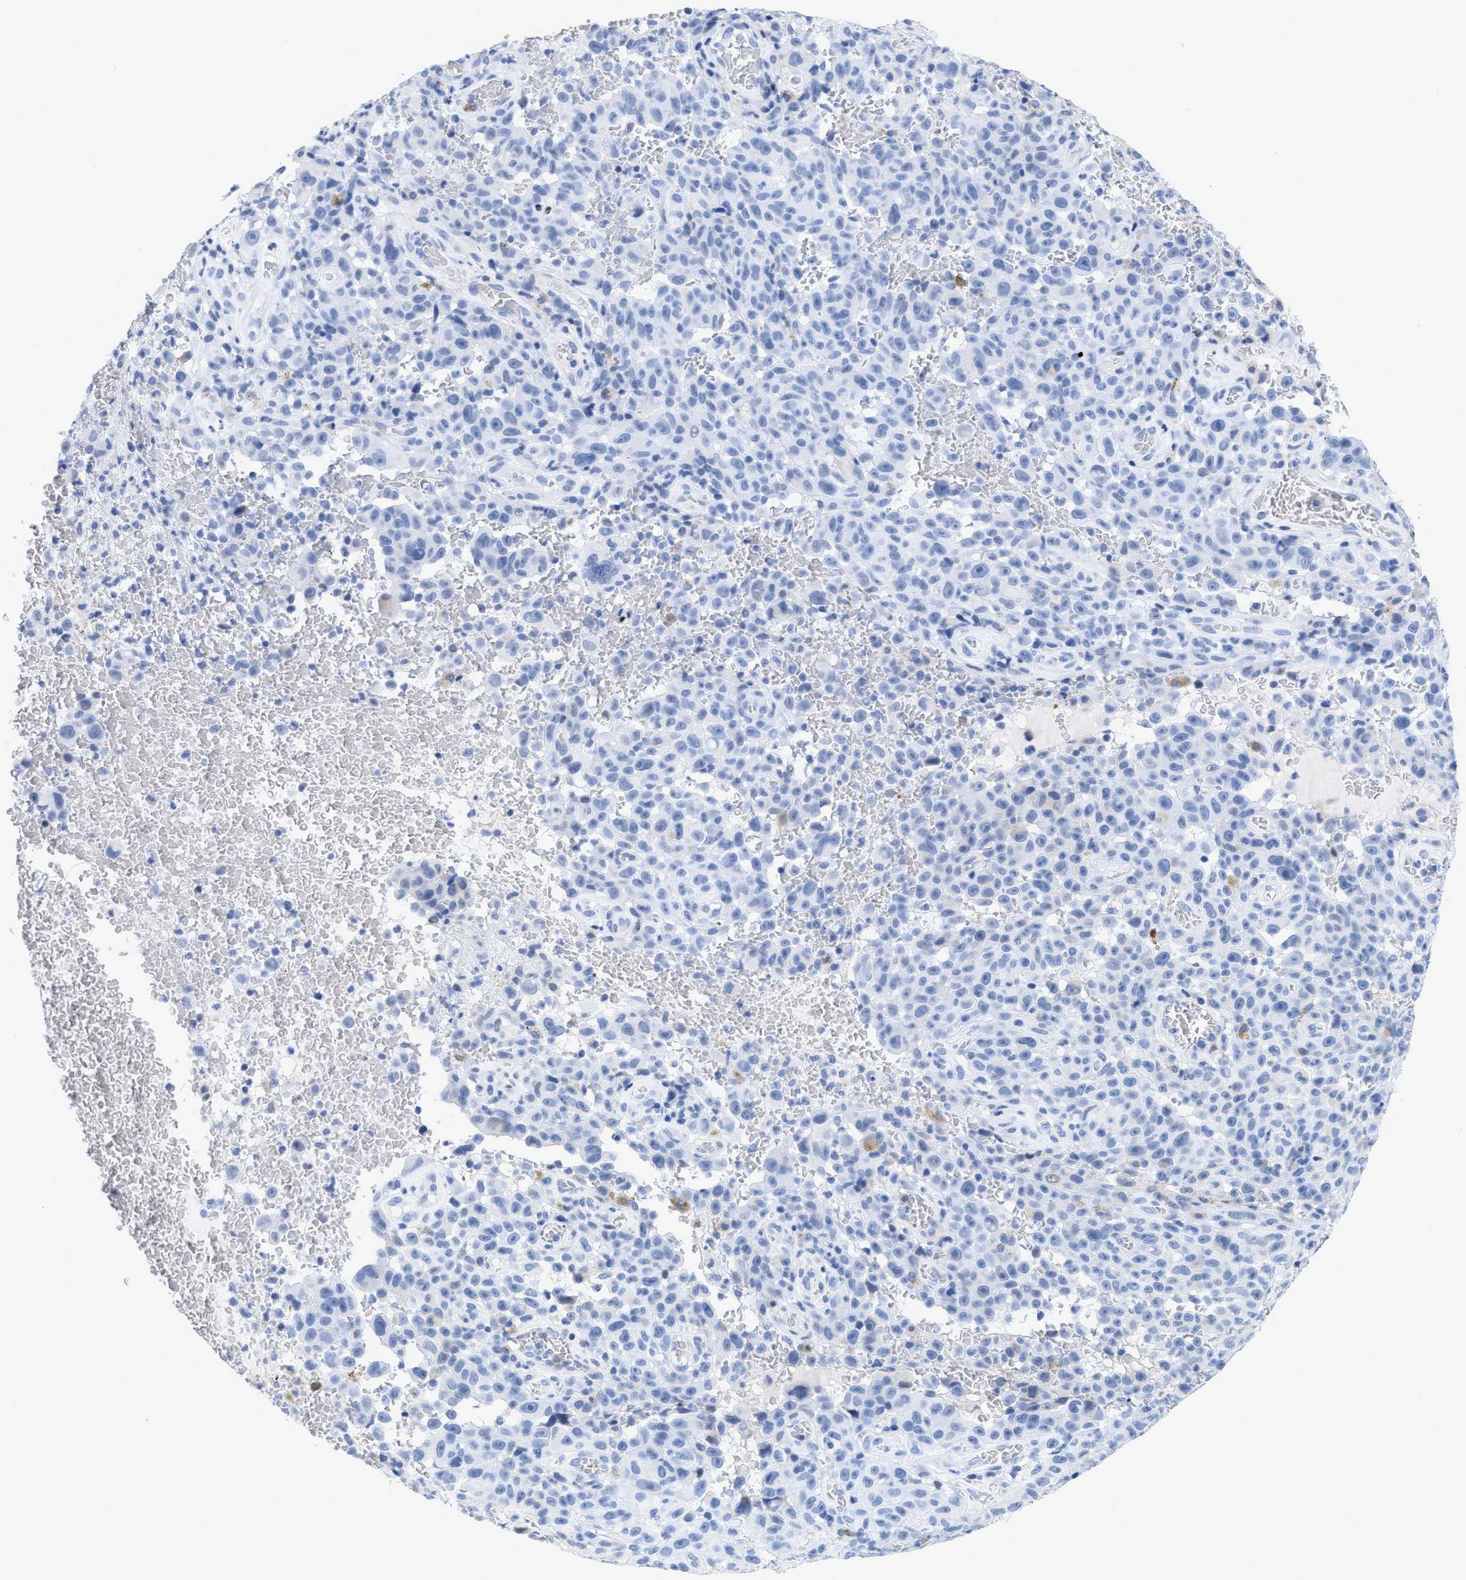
{"staining": {"intensity": "negative", "quantity": "none", "location": "none"}, "tissue": "melanoma", "cell_type": "Tumor cells", "image_type": "cancer", "snomed": [{"axis": "morphology", "description": "Malignant melanoma, NOS"}, {"axis": "topography", "description": "Skin"}], "caption": "Immunohistochemistry of malignant melanoma reveals no positivity in tumor cells. (Stains: DAB (3,3'-diaminobenzidine) immunohistochemistry (IHC) with hematoxylin counter stain, Microscopy: brightfield microscopy at high magnification).", "gene": "CRYM", "patient": {"sex": "female", "age": 82}}